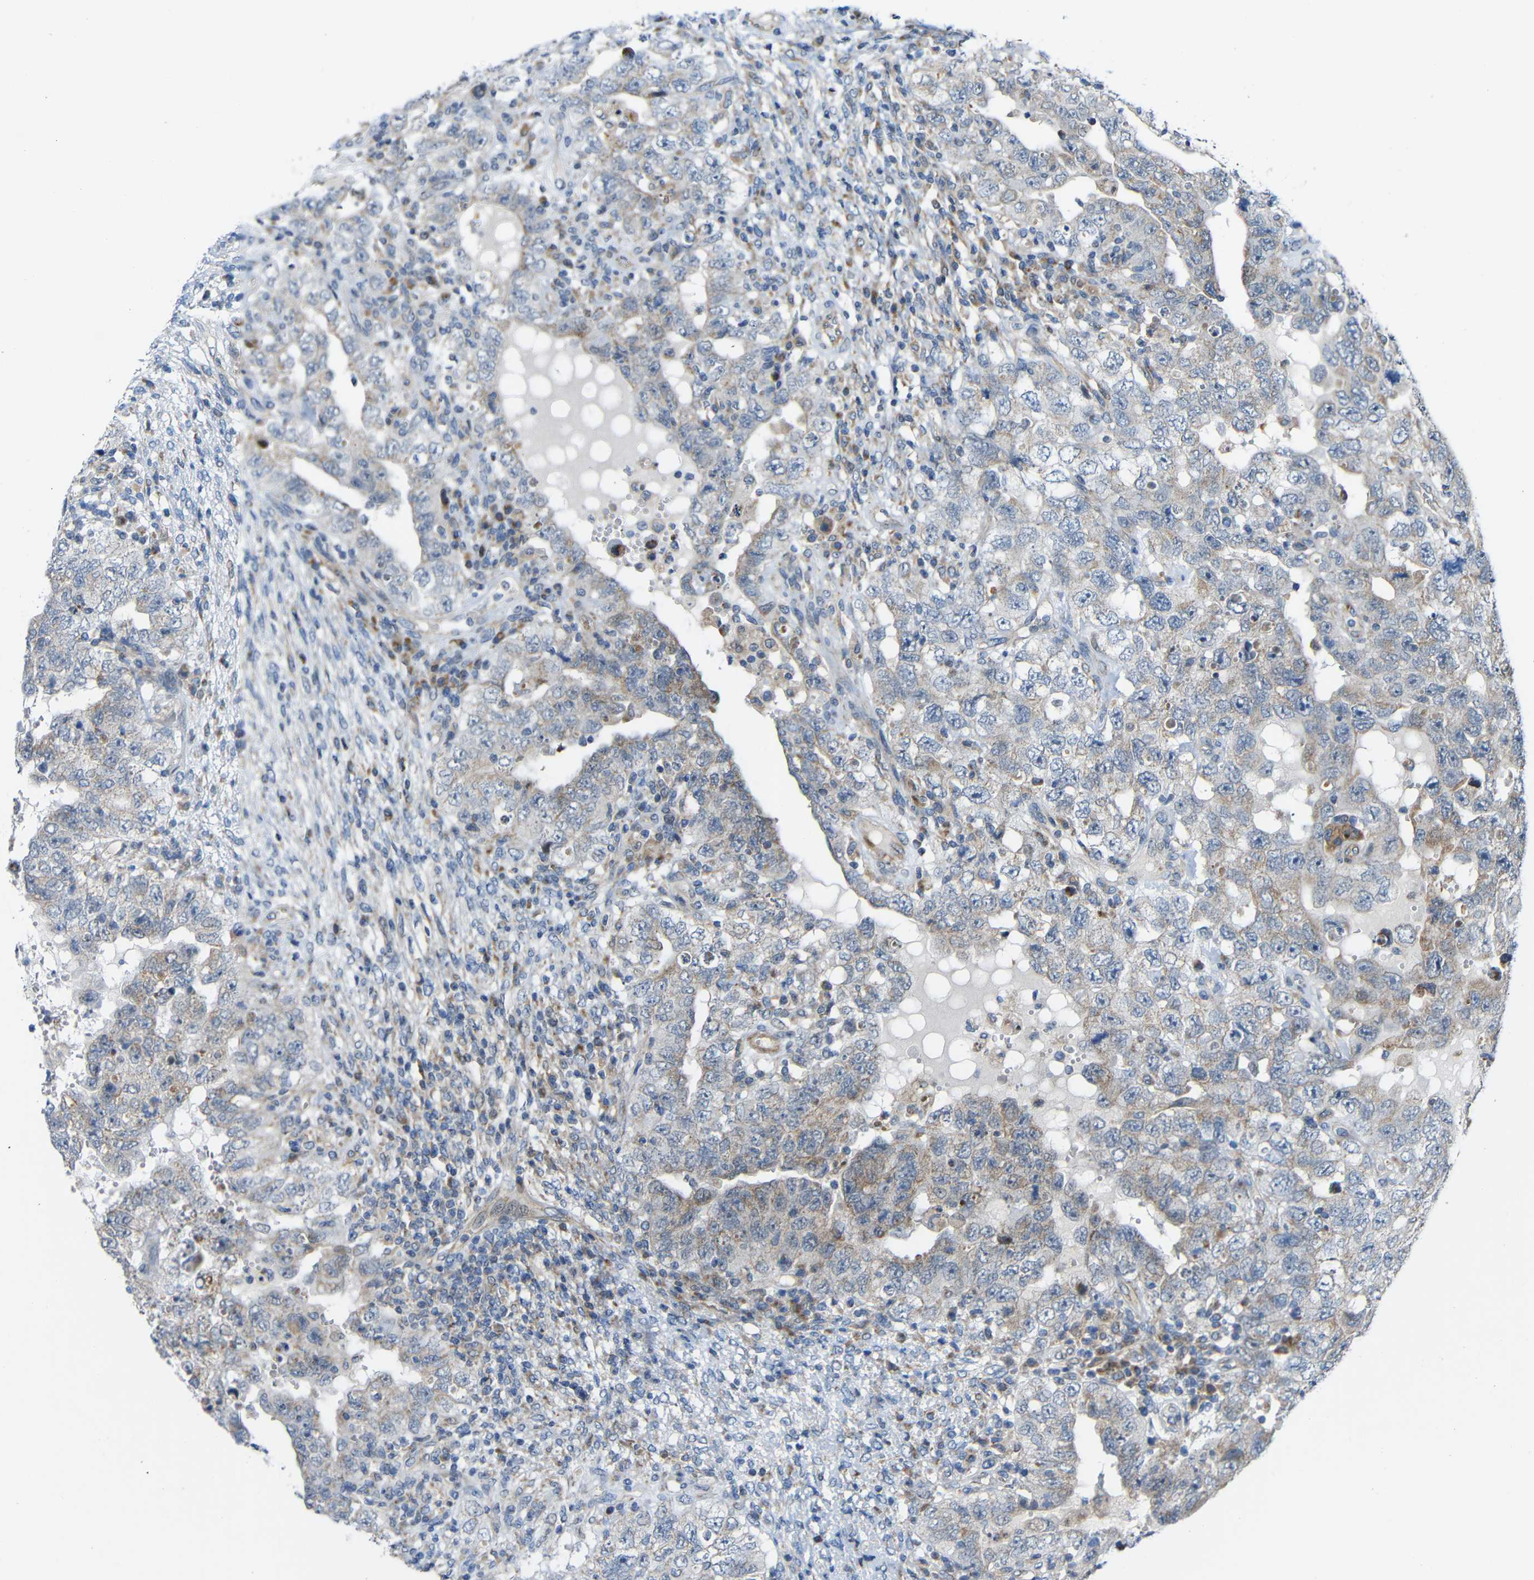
{"staining": {"intensity": "weak", "quantity": "<25%", "location": "cytoplasmic/membranous"}, "tissue": "testis cancer", "cell_type": "Tumor cells", "image_type": "cancer", "snomed": [{"axis": "morphology", "description": "Carcinoma, Embryonal, NOS"}, {"axis": "topography", "description": "Testis"}], "caption": "This is a micrograph of immunohistochemistry (IHC) staining of testis cancer, which shows no positivity in tumor cells.", "gene": "TMEM25", "patient": {"sex": "male", "age": 26}}